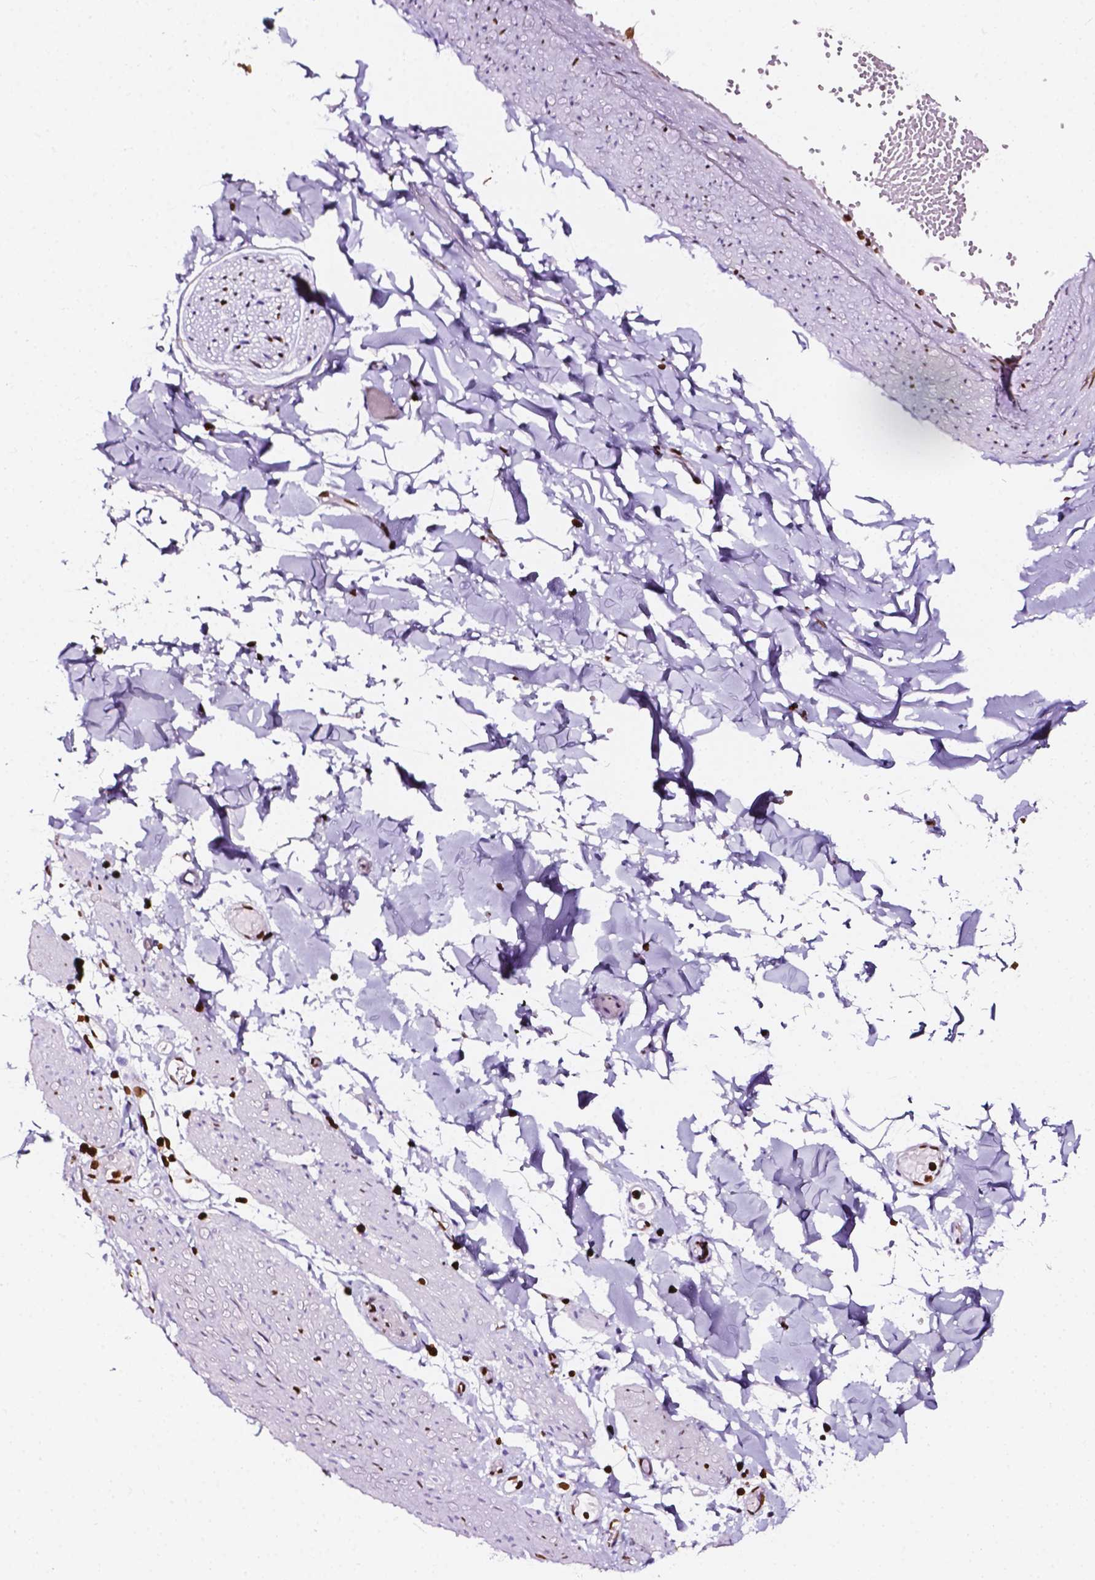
{"staining": {"intensity": "strong", "quantity": "<25%", "location": "nuclear"}, "tissue": "adipose tissue", "cell_type": "Adipocytes", "image_type": "normal", "snomed": [{"axis": "morphology", "description": "Normal tissue, NOS"}, {"axis": "topography", "description": "Gallbladder"}, {"axis": "topography", "description": "Peripheral nerve tissue"}], "caption": "Protein staining displays strong nuclear expression in about <25% of adipocytes in benign adipose tissue. The staining was performed using DAB (3,3'-diaminobenzidine), with brown indicating positive protein expression. Nuclei are stained blue with hematoxylin.", "gene": "CBY3", "patient": {"sex": "female", "age": 45}}